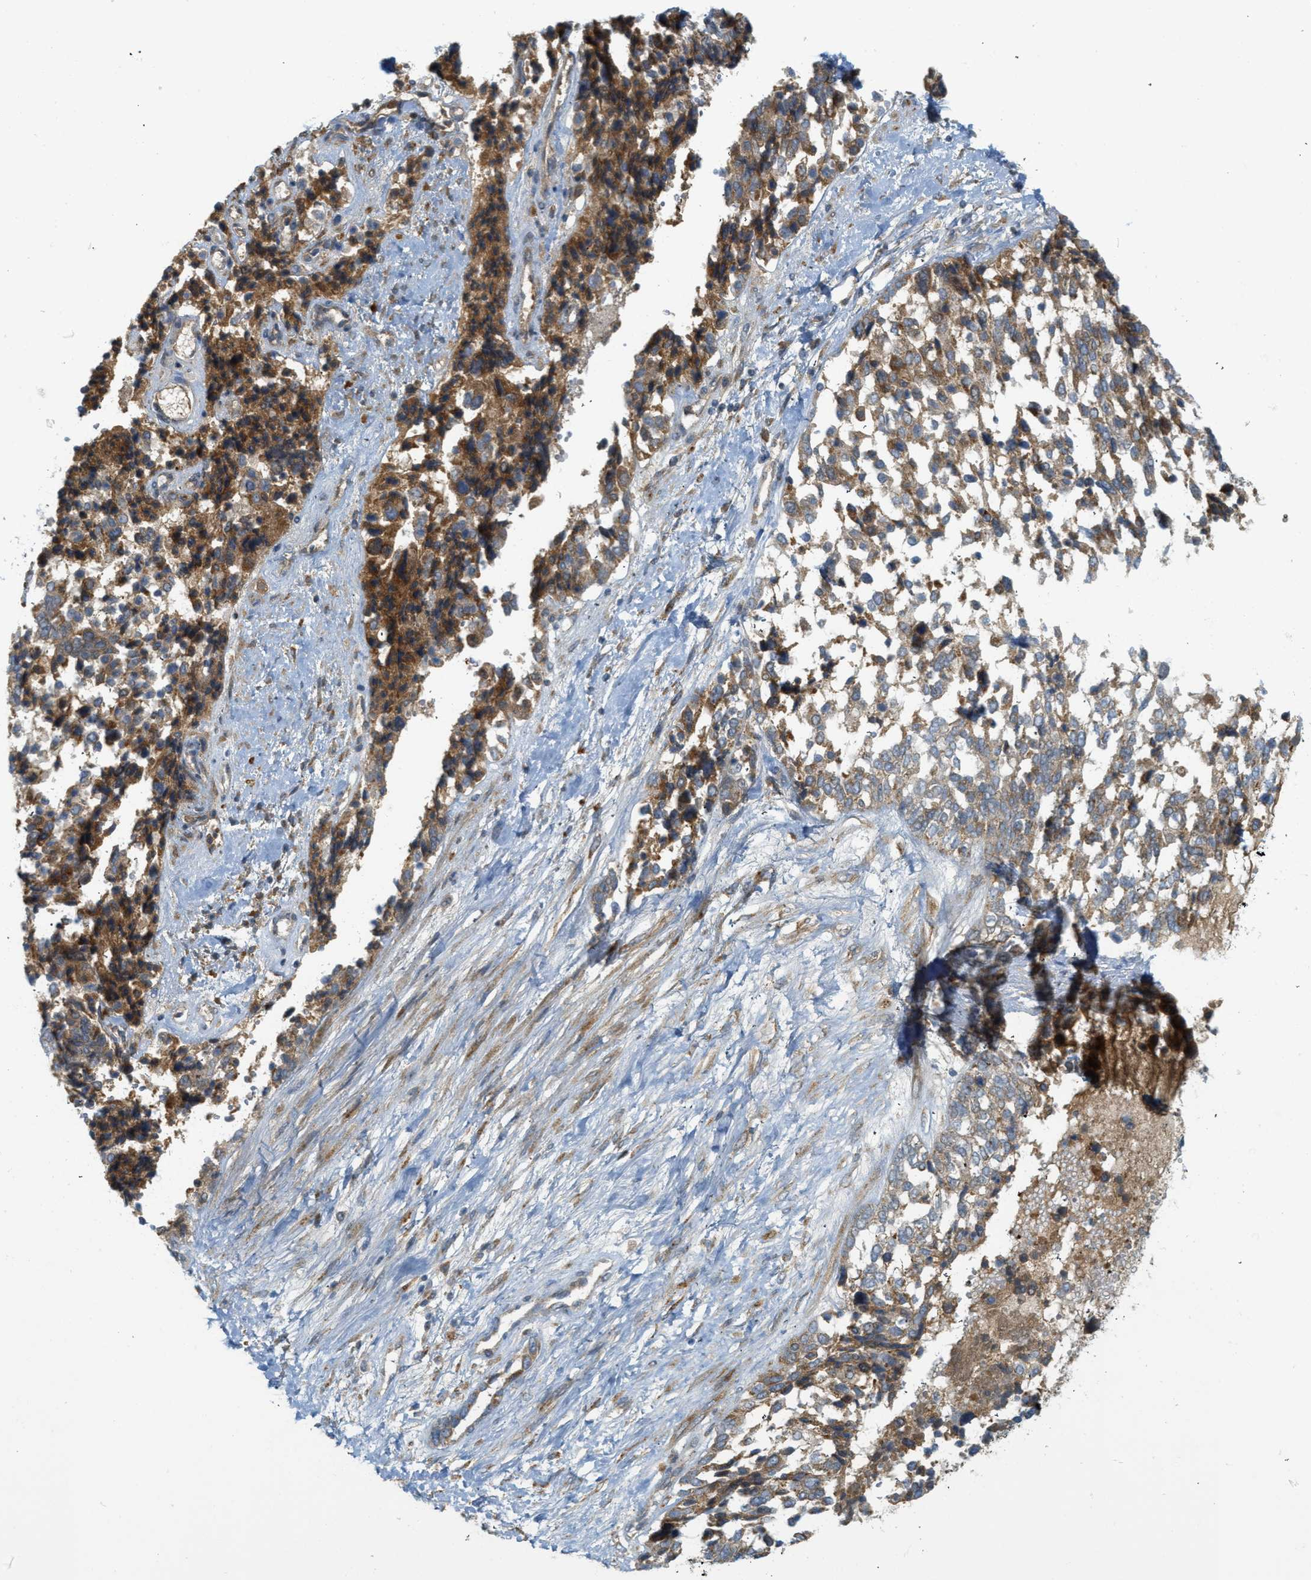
{"staining": {"intensity": "strong", "quantity": ">75%", "location": "cytoplasmic/membranous"}, "tissue": "ovarian cancer", "cell_type": "Tumor cells", "image_type": "cancer", "snomed": [{"axis": "morphology", "description": "Cystadenocarcinoma, serous, NOS"}, {"axis": "topography", "description": "Ovary"}], "caption": "Strong cytoplasmic/membranous staining for a protein is identified in approximately >75% of tumor cells of ovarian serous cystadenocarcinoma using immunohistochemistry (IHC).", "gene": "PROC", "patient": {"sex": "female", "age": 44}}